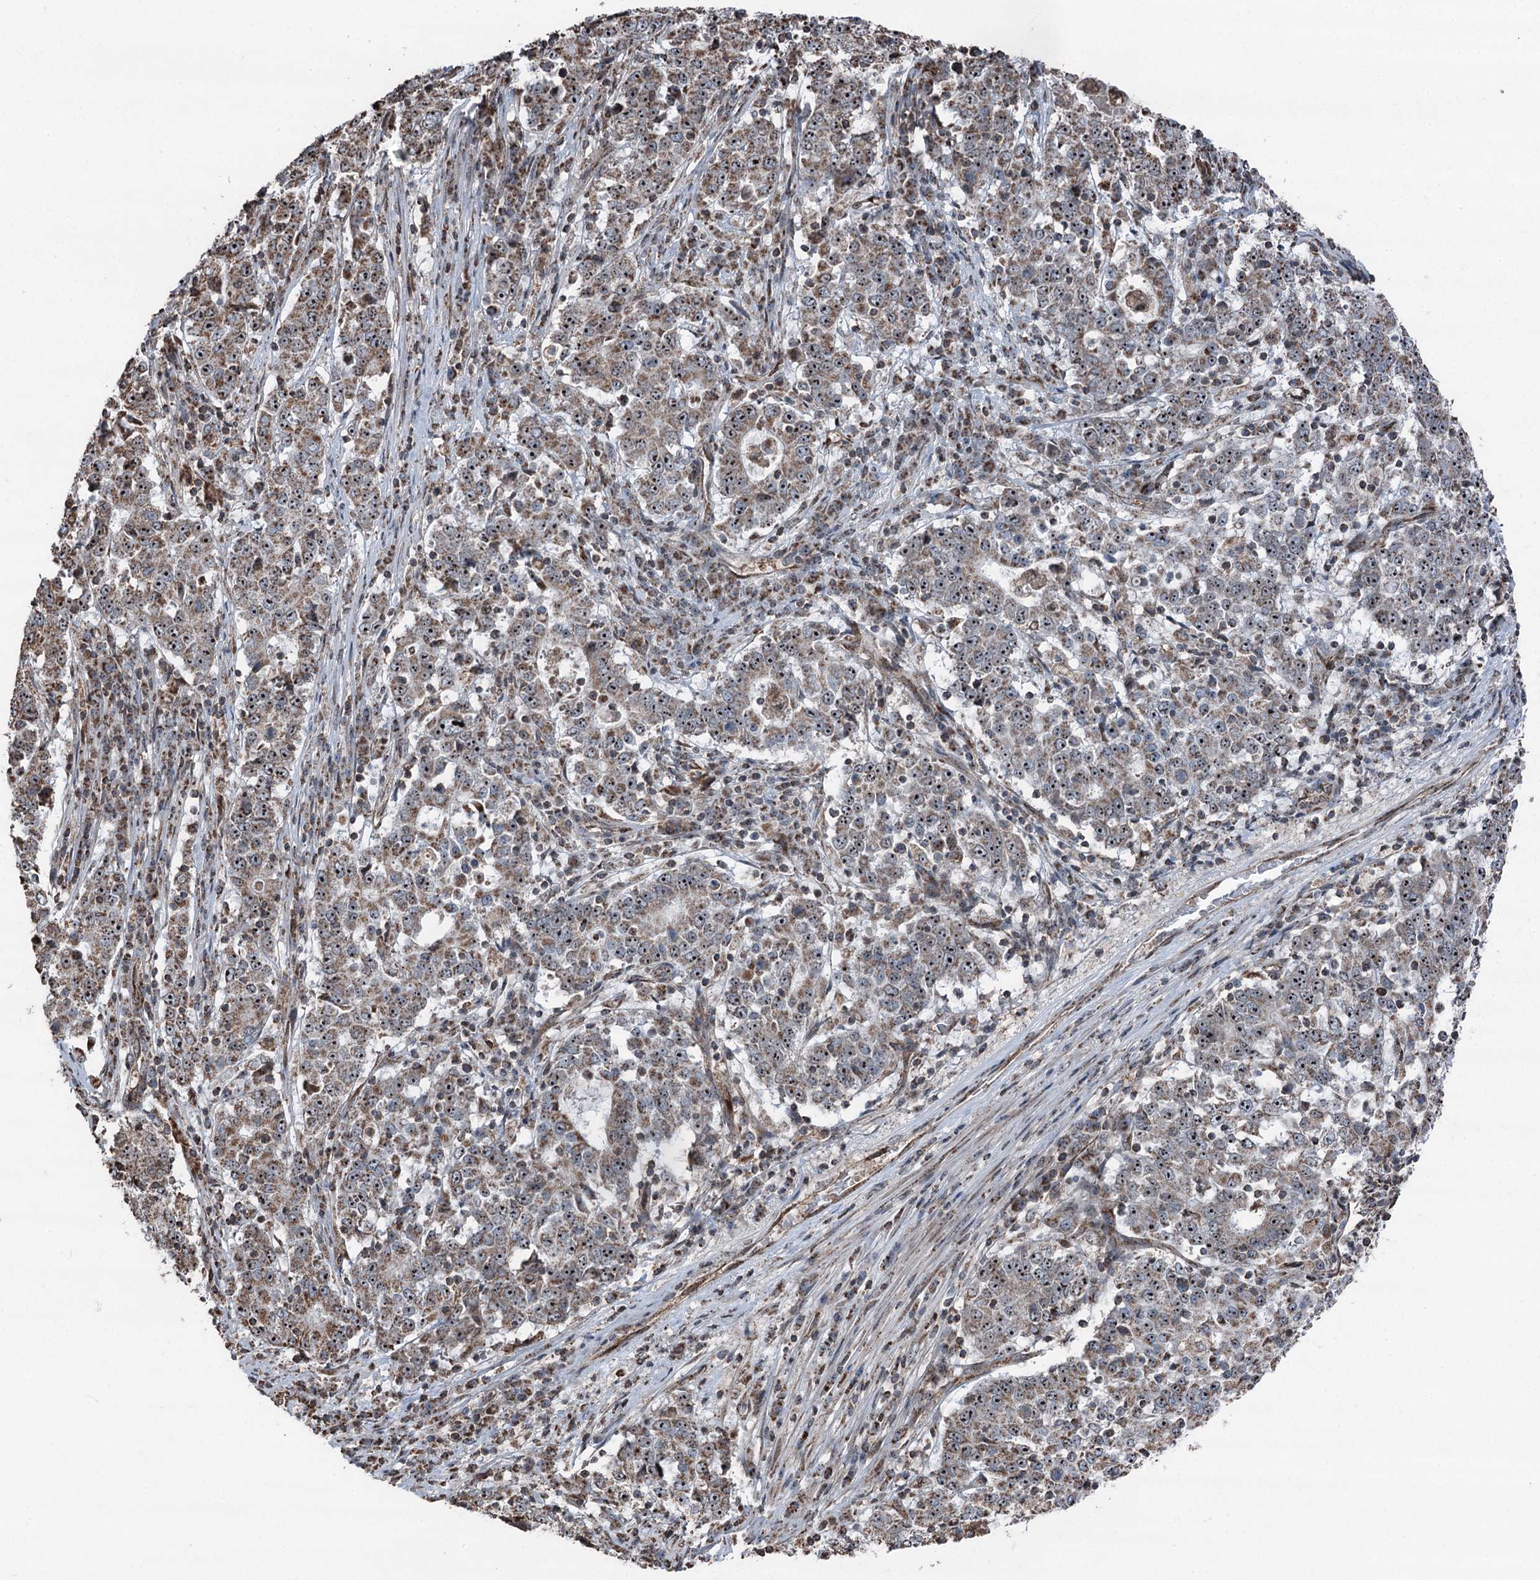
{"staining": {"intensity": "strong", "quantity": ">75%", "location": "nuclear"}, "tissue": "stomach cancer", "cell_type": "Tumor cells", "image_type": "cancer", "snomed": [{"axis": "morphology", "description": "Adenocarcinoma, NOS"}, {"axis": "topography", "description": "Stomach"}], "caption": "Immunohistochemical staining of human stomach cancer exhibits strong nuclear protein expression in approximately >75% of tumor cells.", "gene": "STEEP1", "patient": {"sex": "male", "age": 59}}